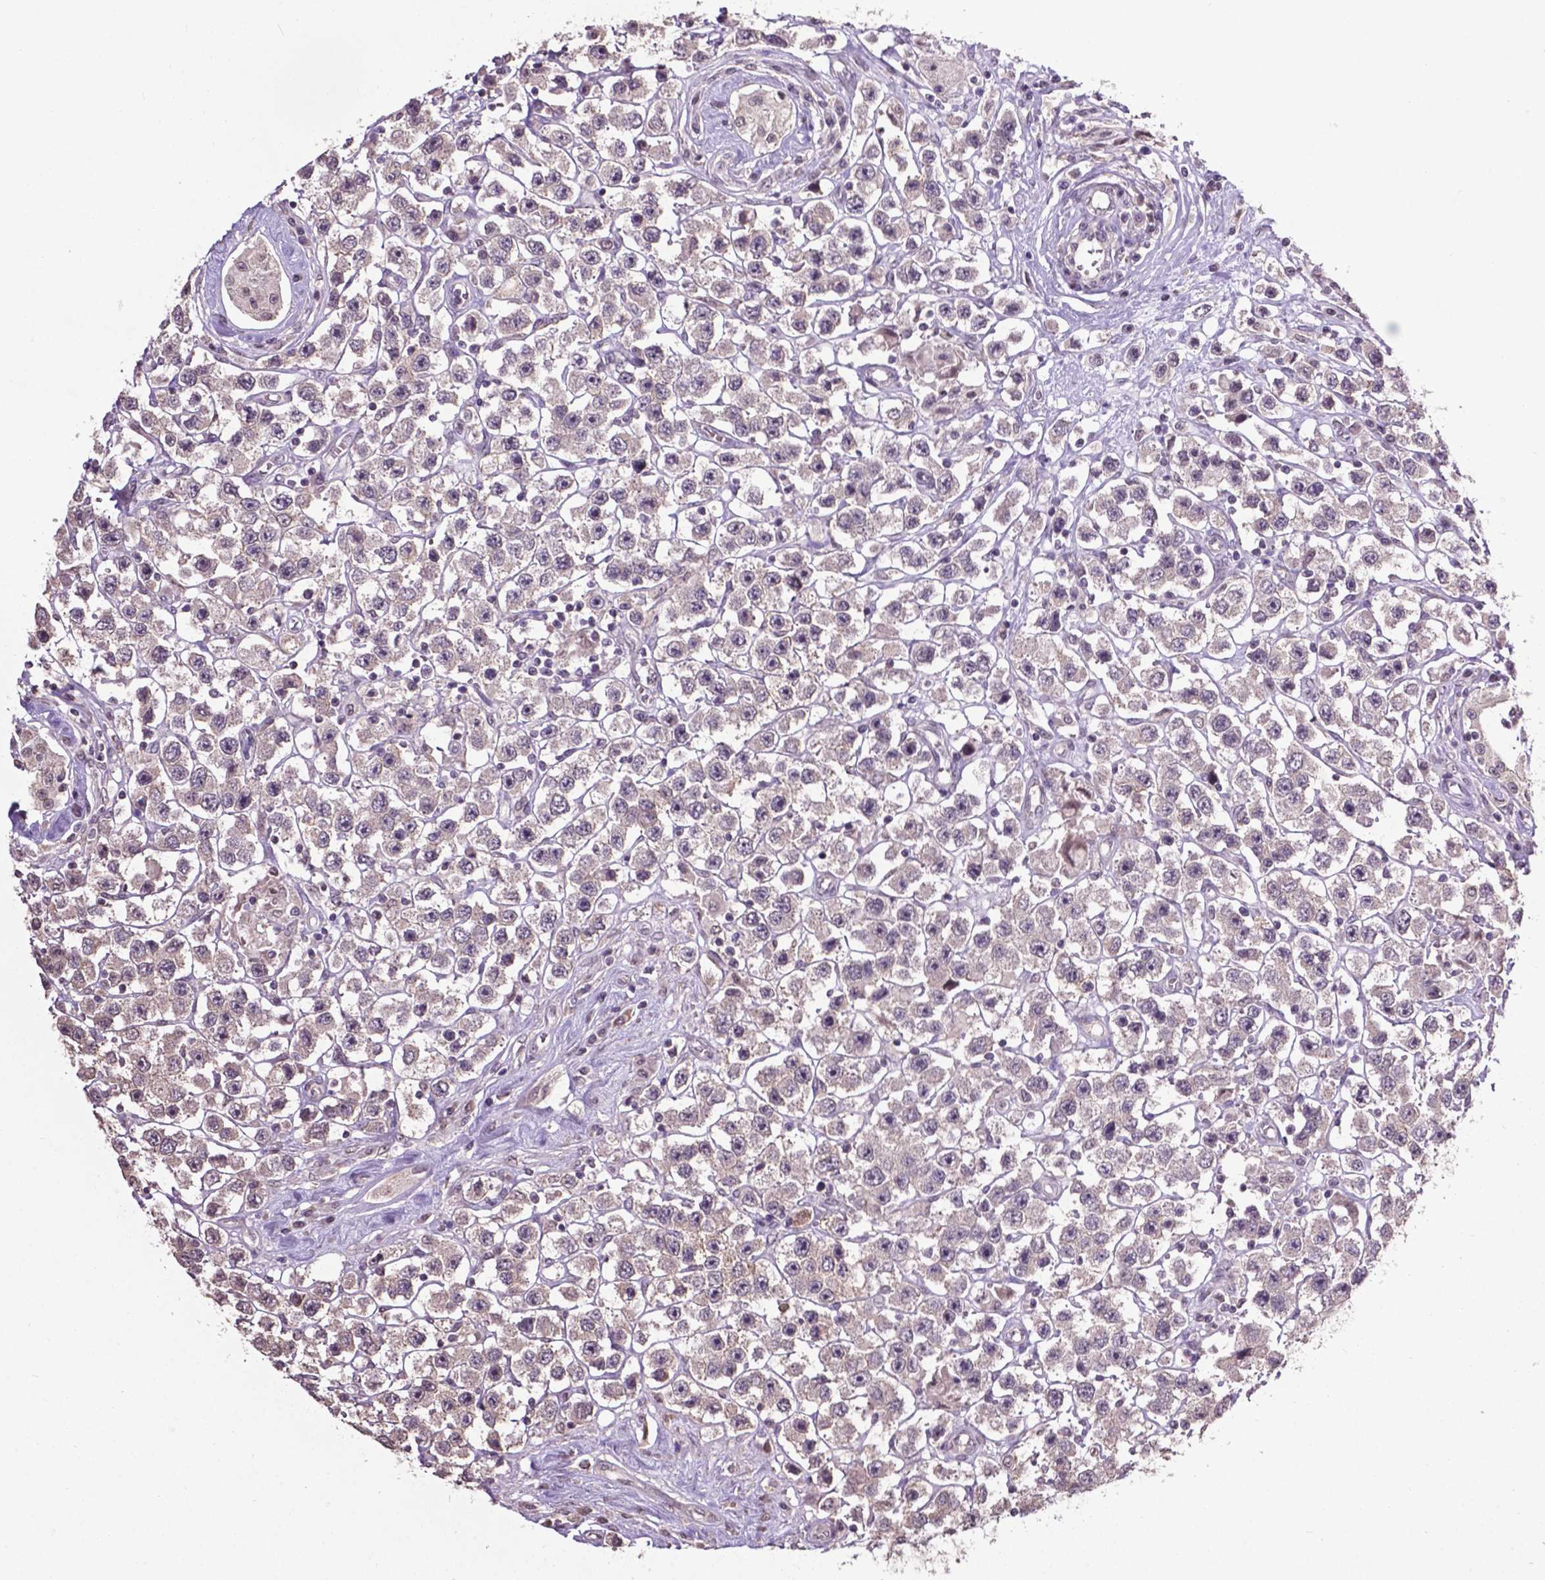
{"staining": {"intensity": "negative", "quantity": "none", "location": "none"}, "tissue": "testis cancer", "cell_type": "Tumor cells", "image_type": "cancer", "snomed": [{"axis": "morphology", "description": "Seminoma, NOS"}, {"axis": "topography", "description": "Testis"}], "caption": "The photomicrograph reveals no staining of tumor cells in testis cancer. The staining was performed using DAB (3,3'-diaminobenzidine) to visualize the protein expression in brown, while the nuclei were stained in blue with hematoxylin (Magnification: 20x).", "gene": "GLRA2", "patient": {"sex": "male", "age": 45}}